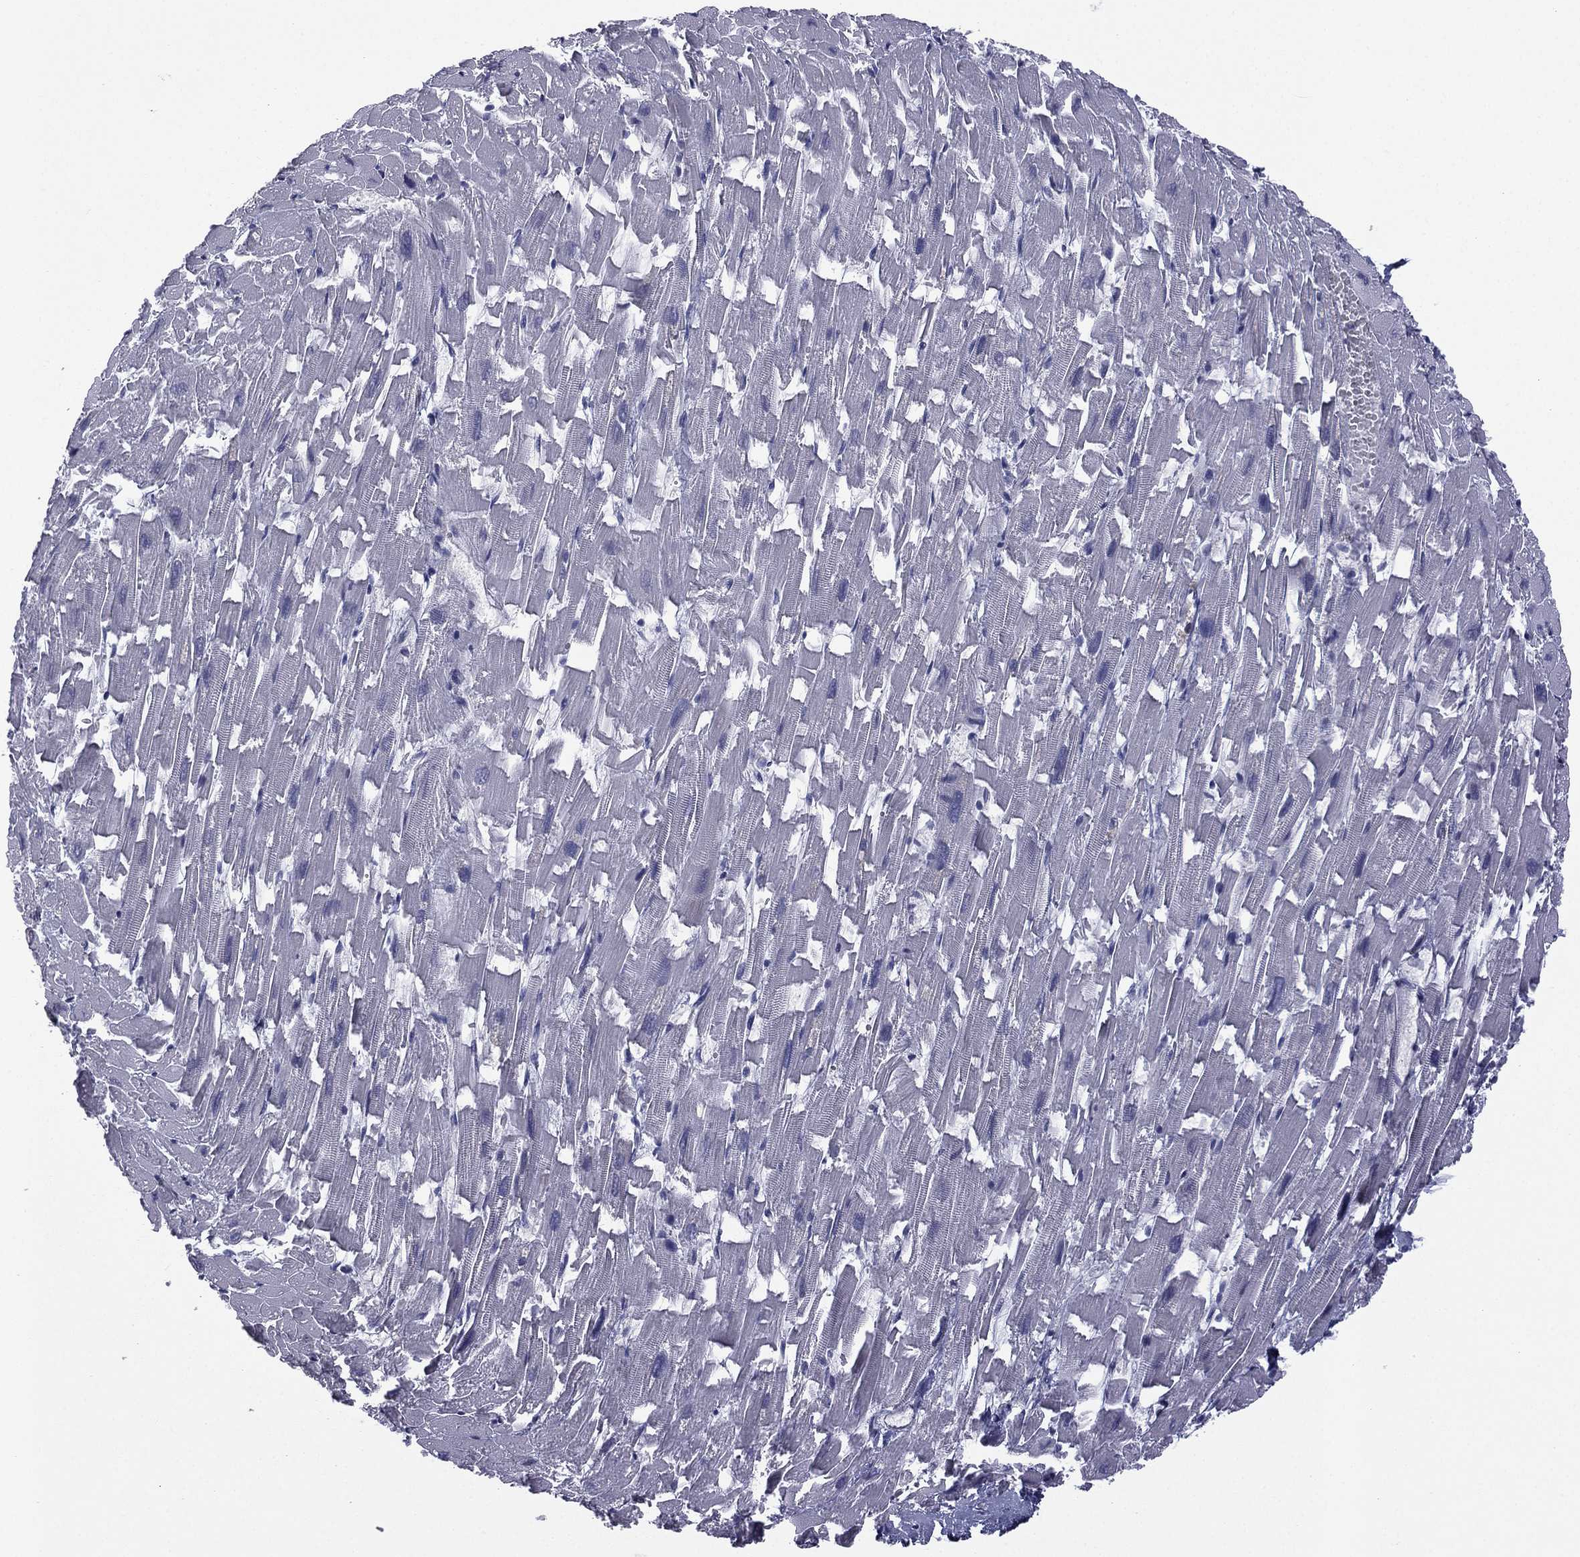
{"staining": {"intensity": "negative", "quantity": "none", "location": "none"}, "tissue": "heart muscle", "cell_type": "Cardiomyocytes", "image_type": "normal", "snomed": [{"axis": "morphology", "description": "Normal tissue, NOS"}, {"axis": "topography", "description": "Heart"}], "caption": "DAB (3,3'-diaminobenzidine) immunohistochemical staining of benign human heart muscle displays no significant staining in cardiomyocytes.", "gene": "ACTRT2", "patient": {"sex": "female", "age": 64}}